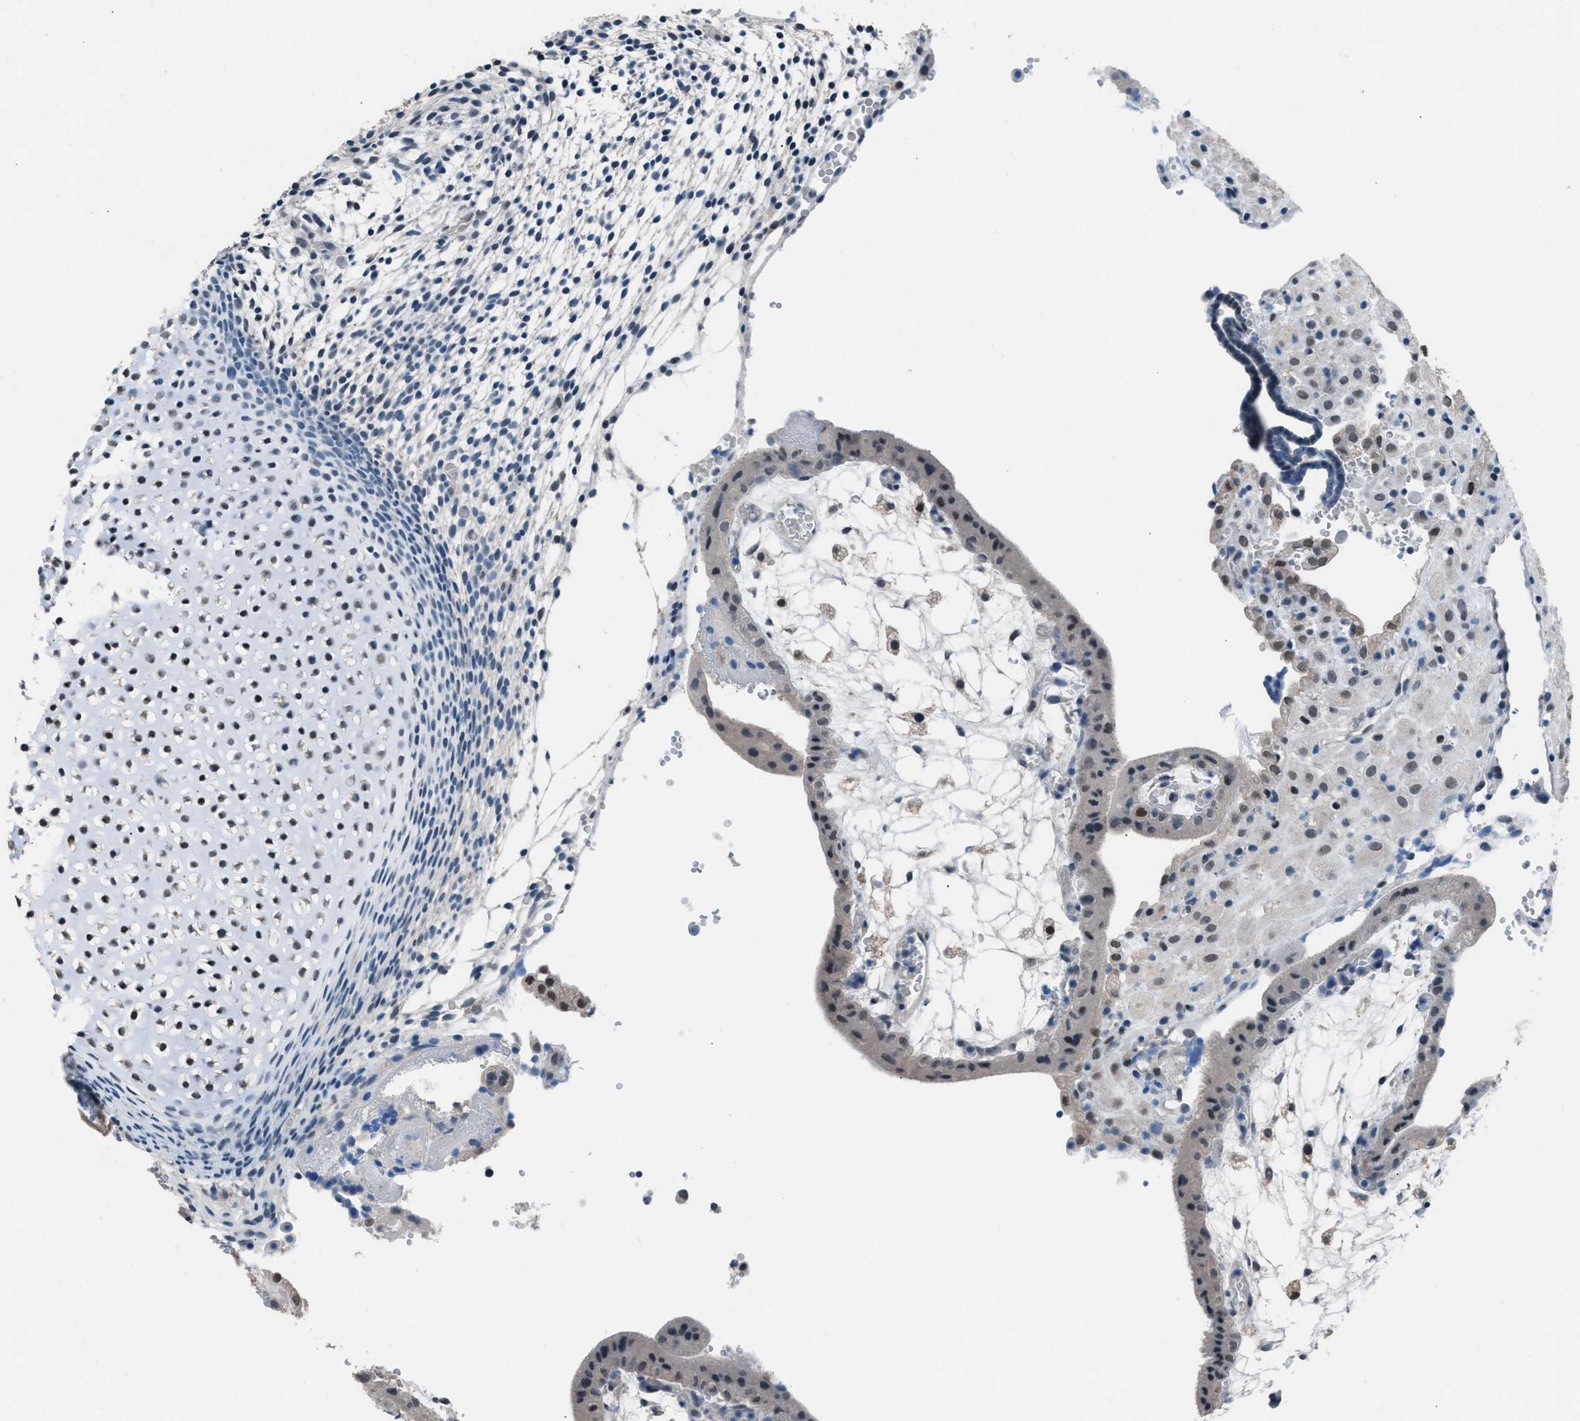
{"staining": {"intensity": "weak", "quantity": "<25%", "location": "nuclear"}, "tissue": "placenta", "cell_type": "Trophoblastic cells", "image_type": "normal", "snomed": [{"axis": "morphology", "description": "Normal tissue, NOS"}, {"axis": "topography", "description": "Placenta"}], "caption": "Immunohistochemistry (IHC) histopathology image of benign placenta: placenta stained with DAB (3,3'-diaminobenzidine) demonstrates no significant protein positivity in trophoblastic cells.", "gene": "ZNF276", "patient": {"sex": "female", "age": 18}}